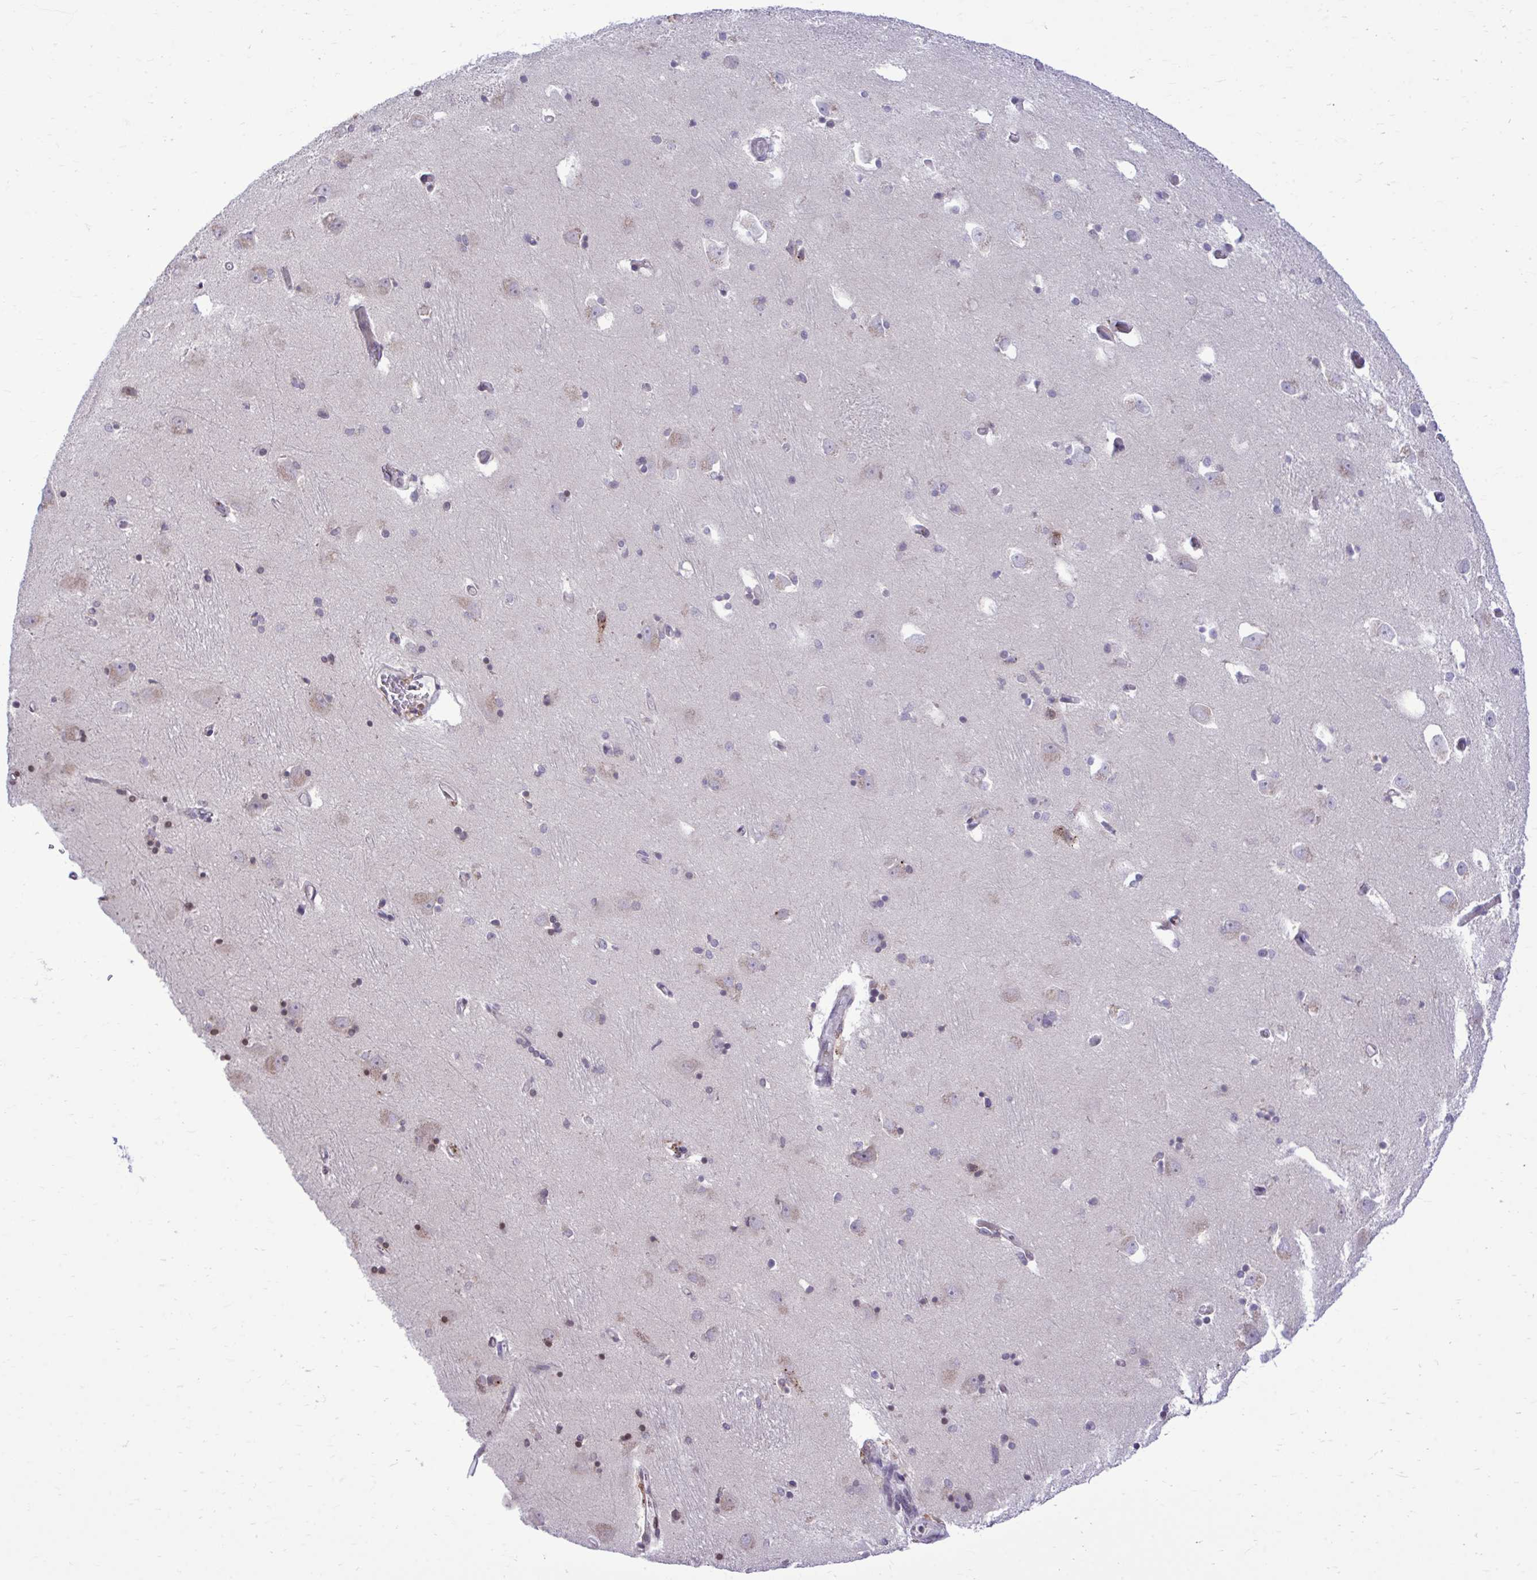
{"staining": {"intensity": "negative", "quantity": "none", "location": "none"}, "tissue": "caudate", "cell_type": "Glial cells", "image_type": "normal", "snomed": [{"axis": "morphology", "description": "Normal tissue, NOS"}, {"axis": "topography", "description": "Lateral ventricle wall"}, {"axis": "topography", "description": "Hippocampus"}], "caption": "A high-resolution image shows IHC staining of unremarkable caudate, which shows no significant expression in glial cells. Brightfield microscopy of IHC stained with DAB (brown) and hematoxylin (blue), captured at high magnification.", "gene": "METTL9", "patient": {"sex": "female", "age": 63}}